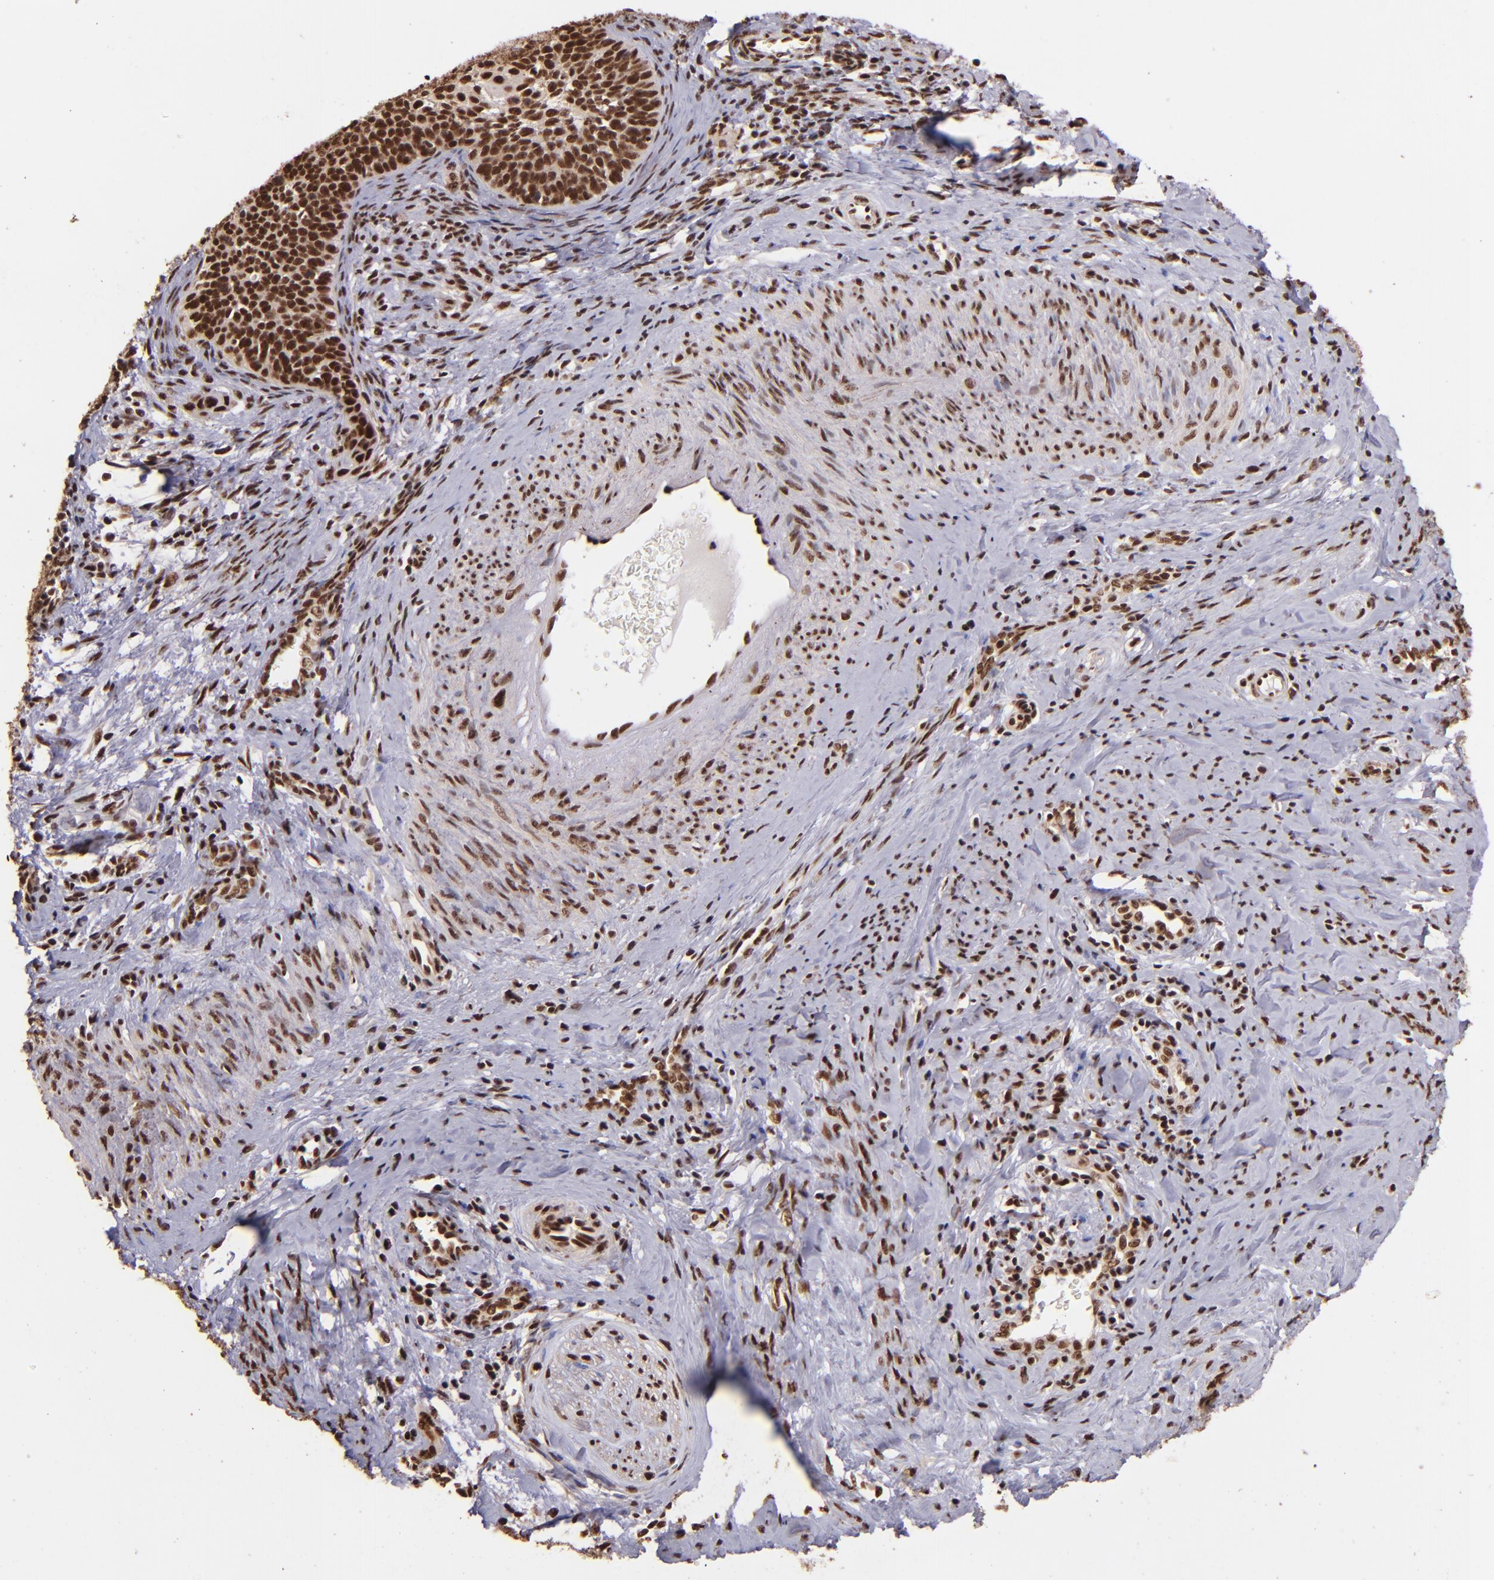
{"staining": {"intensity": "strong", "quantity": ">75%", "location": "nuclear"}, "tissue": "cervical cancer", "cell_type": "Tumor cells", "image_type": "cancer", "snomed": [{"axis": "morphology", "description": "Squamous cell carcinoma, NOS"}, {"axis": "topography", "description": "Cervix"}], "caption": "Immunohistochemistry histopathology image of neoplastic tissue: human squamous cell carcinoma (cervical) stained using immunohistochemistry (IHC) reveals high levels of strong protein expression localized specifically in the nuclear of tumor cells, appearing as a nuclear brown color.", "gene": "PQBP1", "patient": {"sex": "female", "age": 33}}